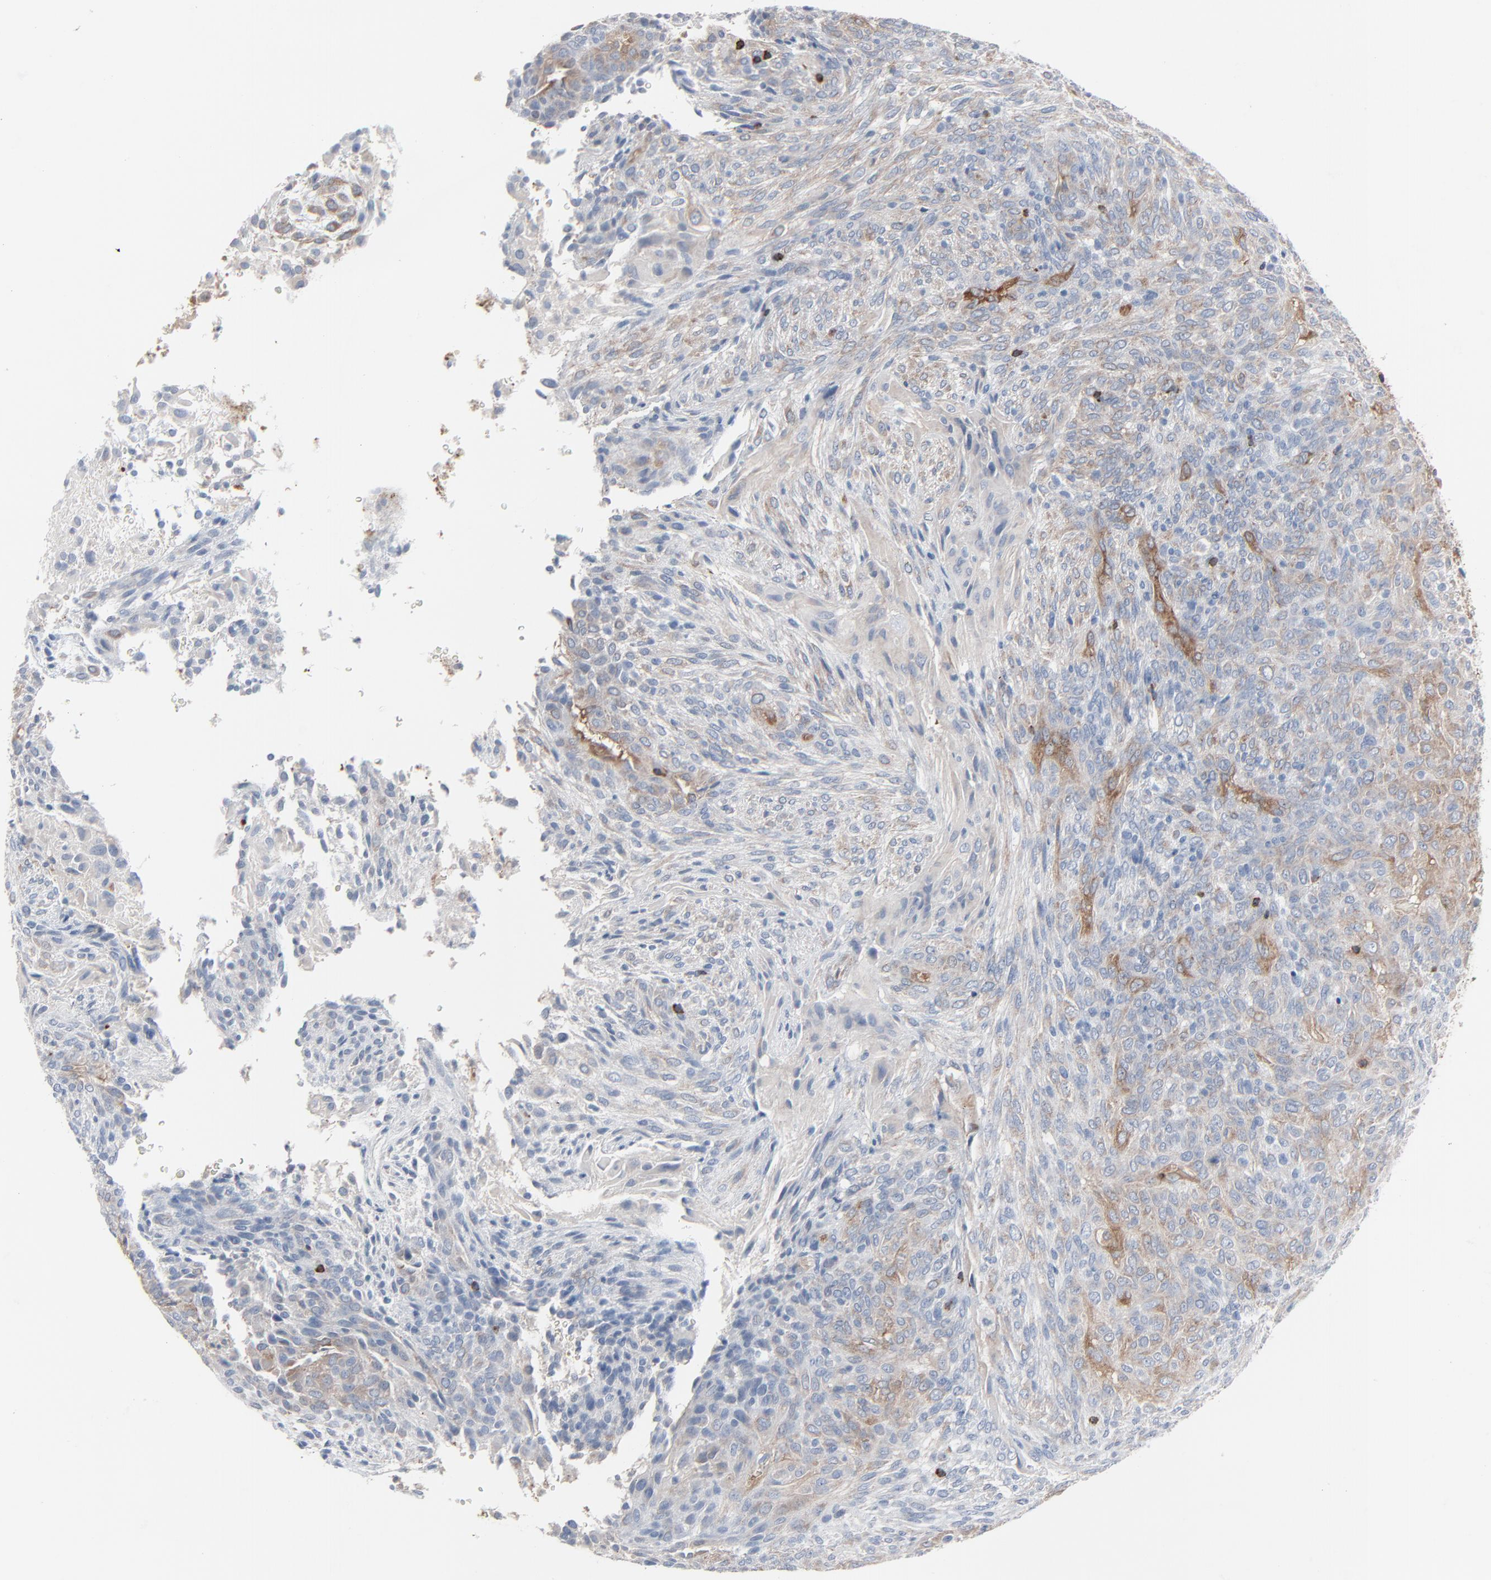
{"staining": {"intensity": "weak", "quantity": "25%-75%", "location": "cytoplasmic/membranous"}, "tissue": "glioma", "cell_type": "Tumor cells", "image_type": "cancer", "snomed": [{"axis": "morphology", "description": "Glioma, malignant, High grade"}, {"axis": "topography", "description": "Cerebral cortex"}], "caption": "A high-resolution photomicrograph shows IHC staining of glioma, which reveals weak cytoplasmic/membranous positivity in approximately 25%-75% of tumor cells. (DAB IHC with brightfield microscopy, high magnification).", "gene": "OPTN", "patient": {"sex": "female", "age": 55}}